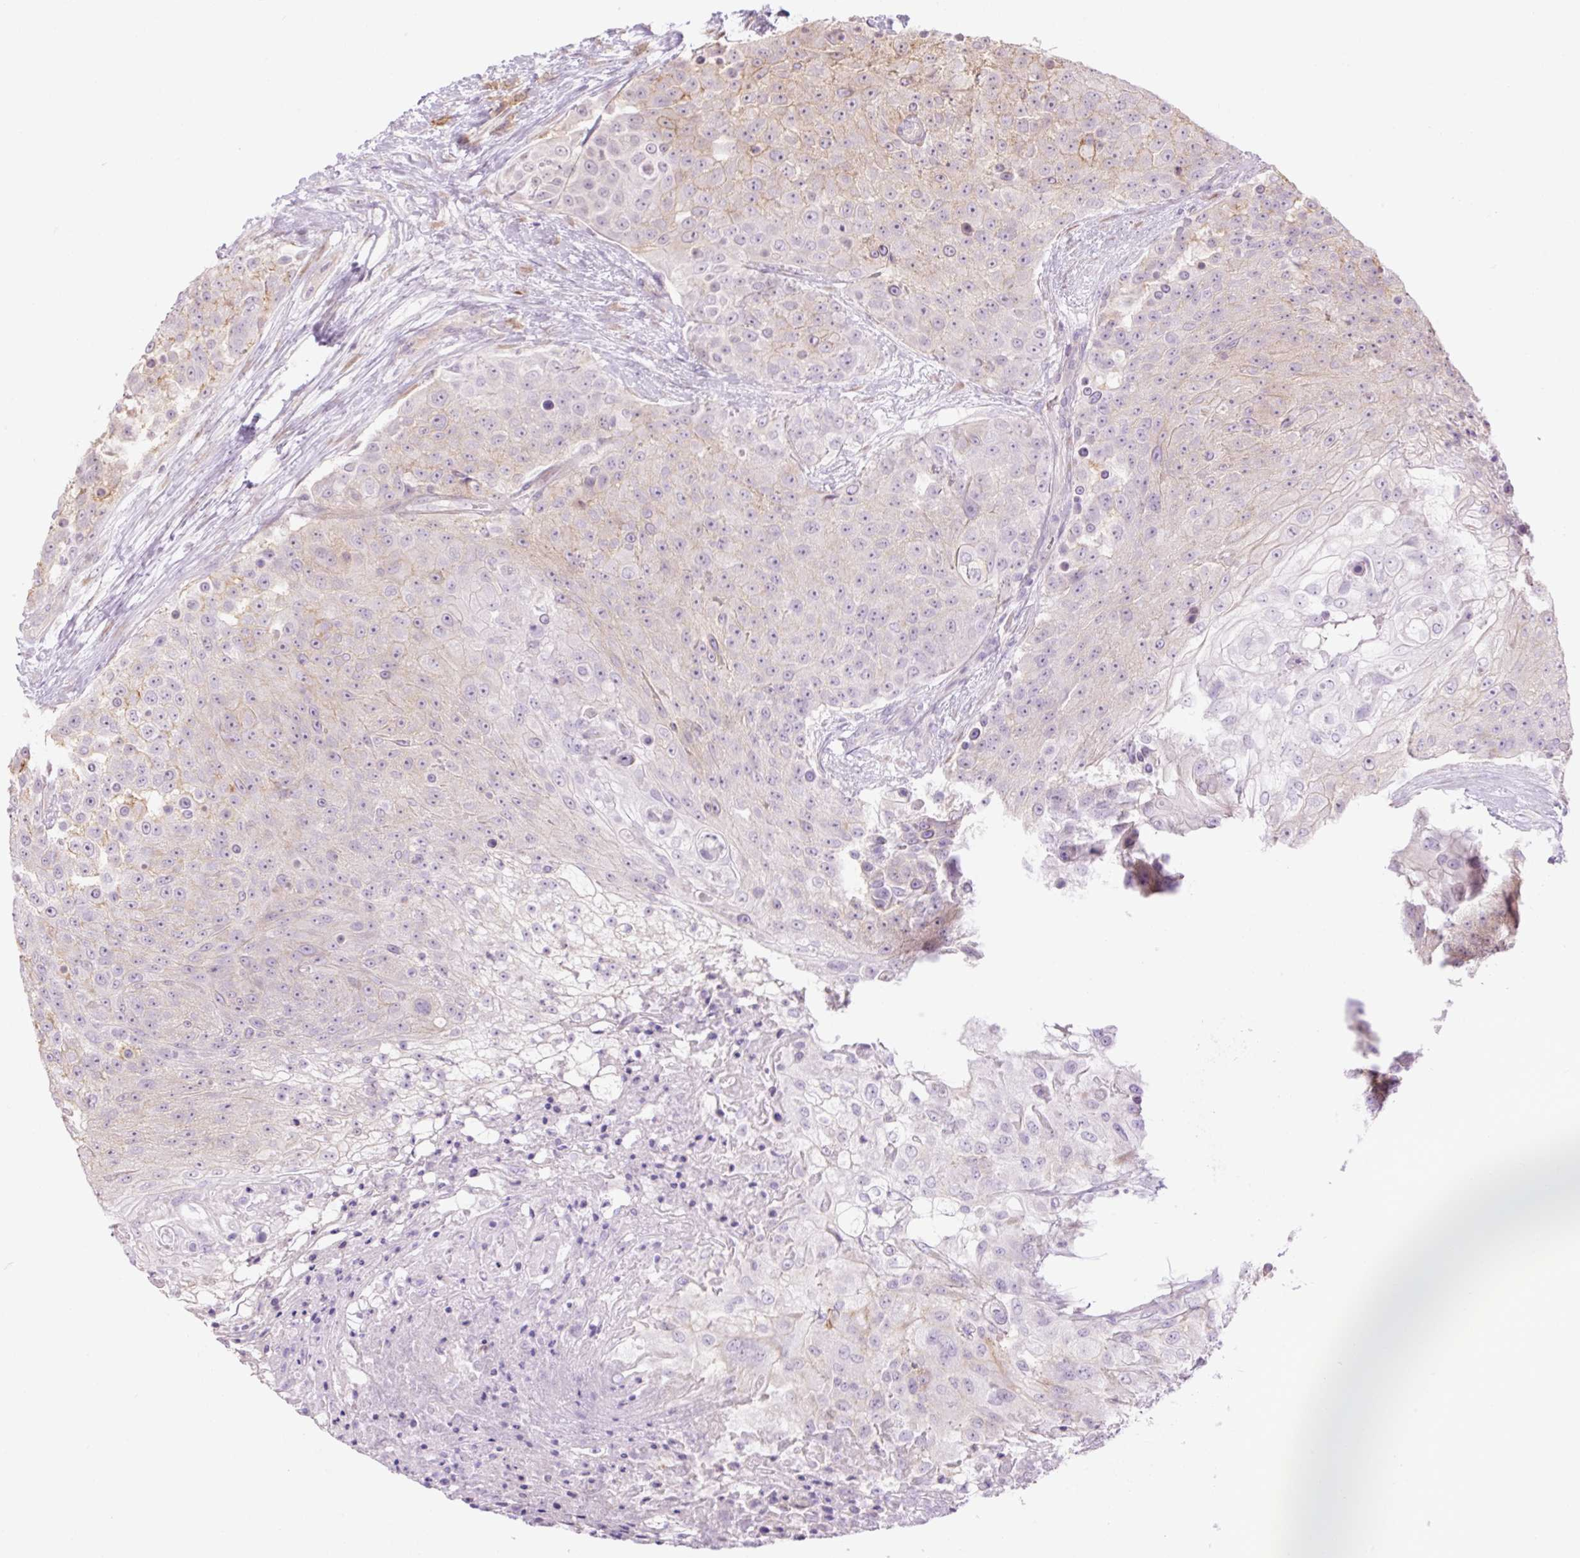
{"staining": {"intensity": "weak", "quantity": "<25%", "location": "cytoplasmic/membranous"}, "tissue": "urothelial cancer", "cell_type": "Tumor cells", "image_type": "cancer", "snomed": [{"axis": "morphology", "description": "Urothelial carcinoma, High grade"}, {"axis": "topography", "description": "Urinary bladder"}], "caption": "The image shows no staining of tumor cells in urothelial carcinoma (high-grade).", "gene": "GRID2", "patient": {"sex": "female", "age": 63}}